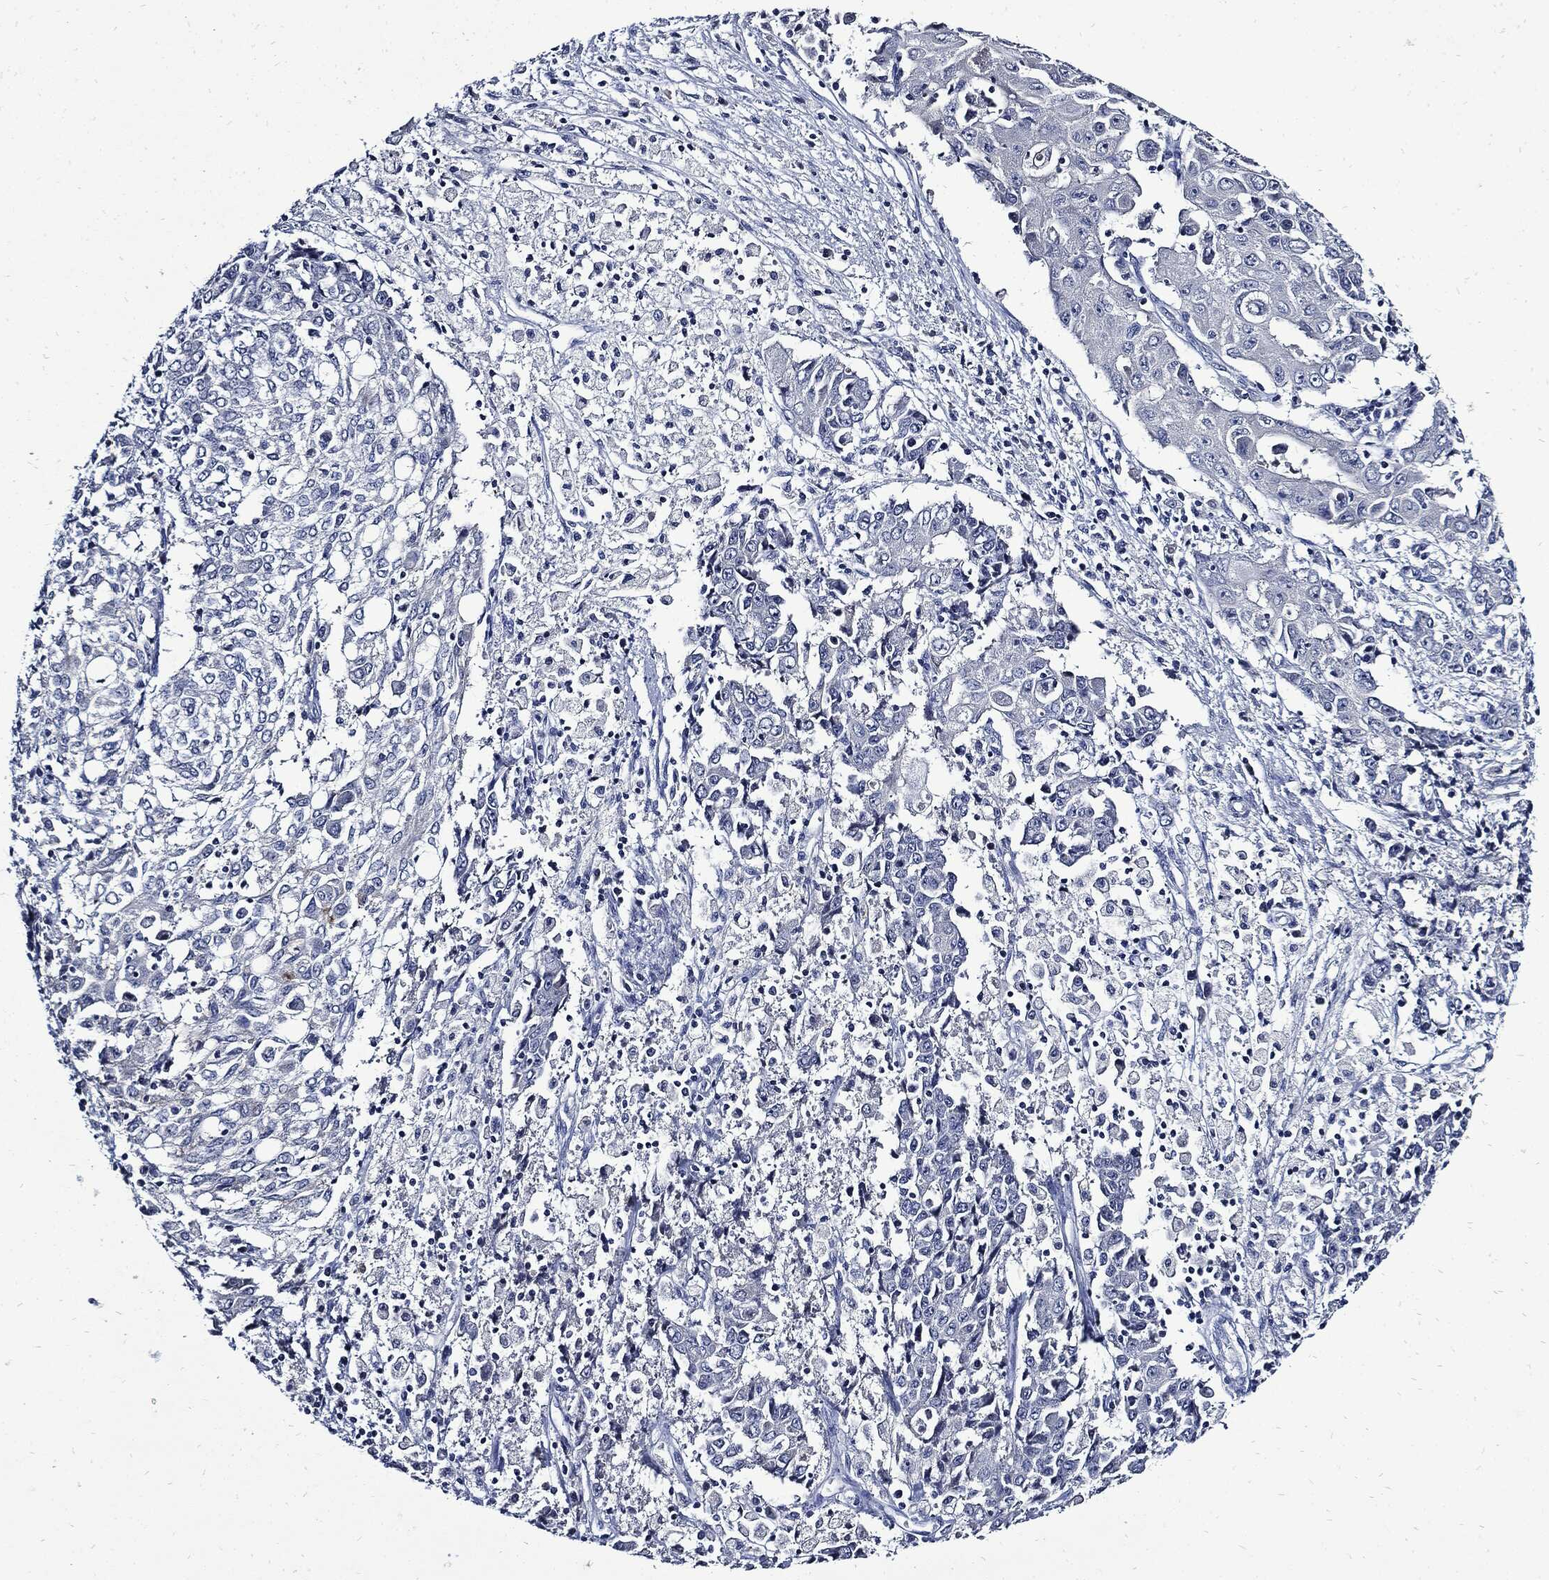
{"staining": {"intensity": "negative", "quantity": "none", "location": "none"}, "tissue": "ovarian cancer", "cell_type": "Tumor cells", "image_type": "cancer", "snomed": [{"axis": "morphology", "description": "Carcinoma, endometroid"}, {"axis": "topography", "description": "Ovary"}], "caption": "IHC image of human ovarian endometroid carcinoma stained for a protein (brown), which displays no positivity in tumor cells. The staining was performed using DAB to visualize the protein expression in brown, while the nuclei were stained in blue with hematoxylin (Magnification: 20x).", "gene": "CPE", "patient": {"sex": "female", "age": 42}}